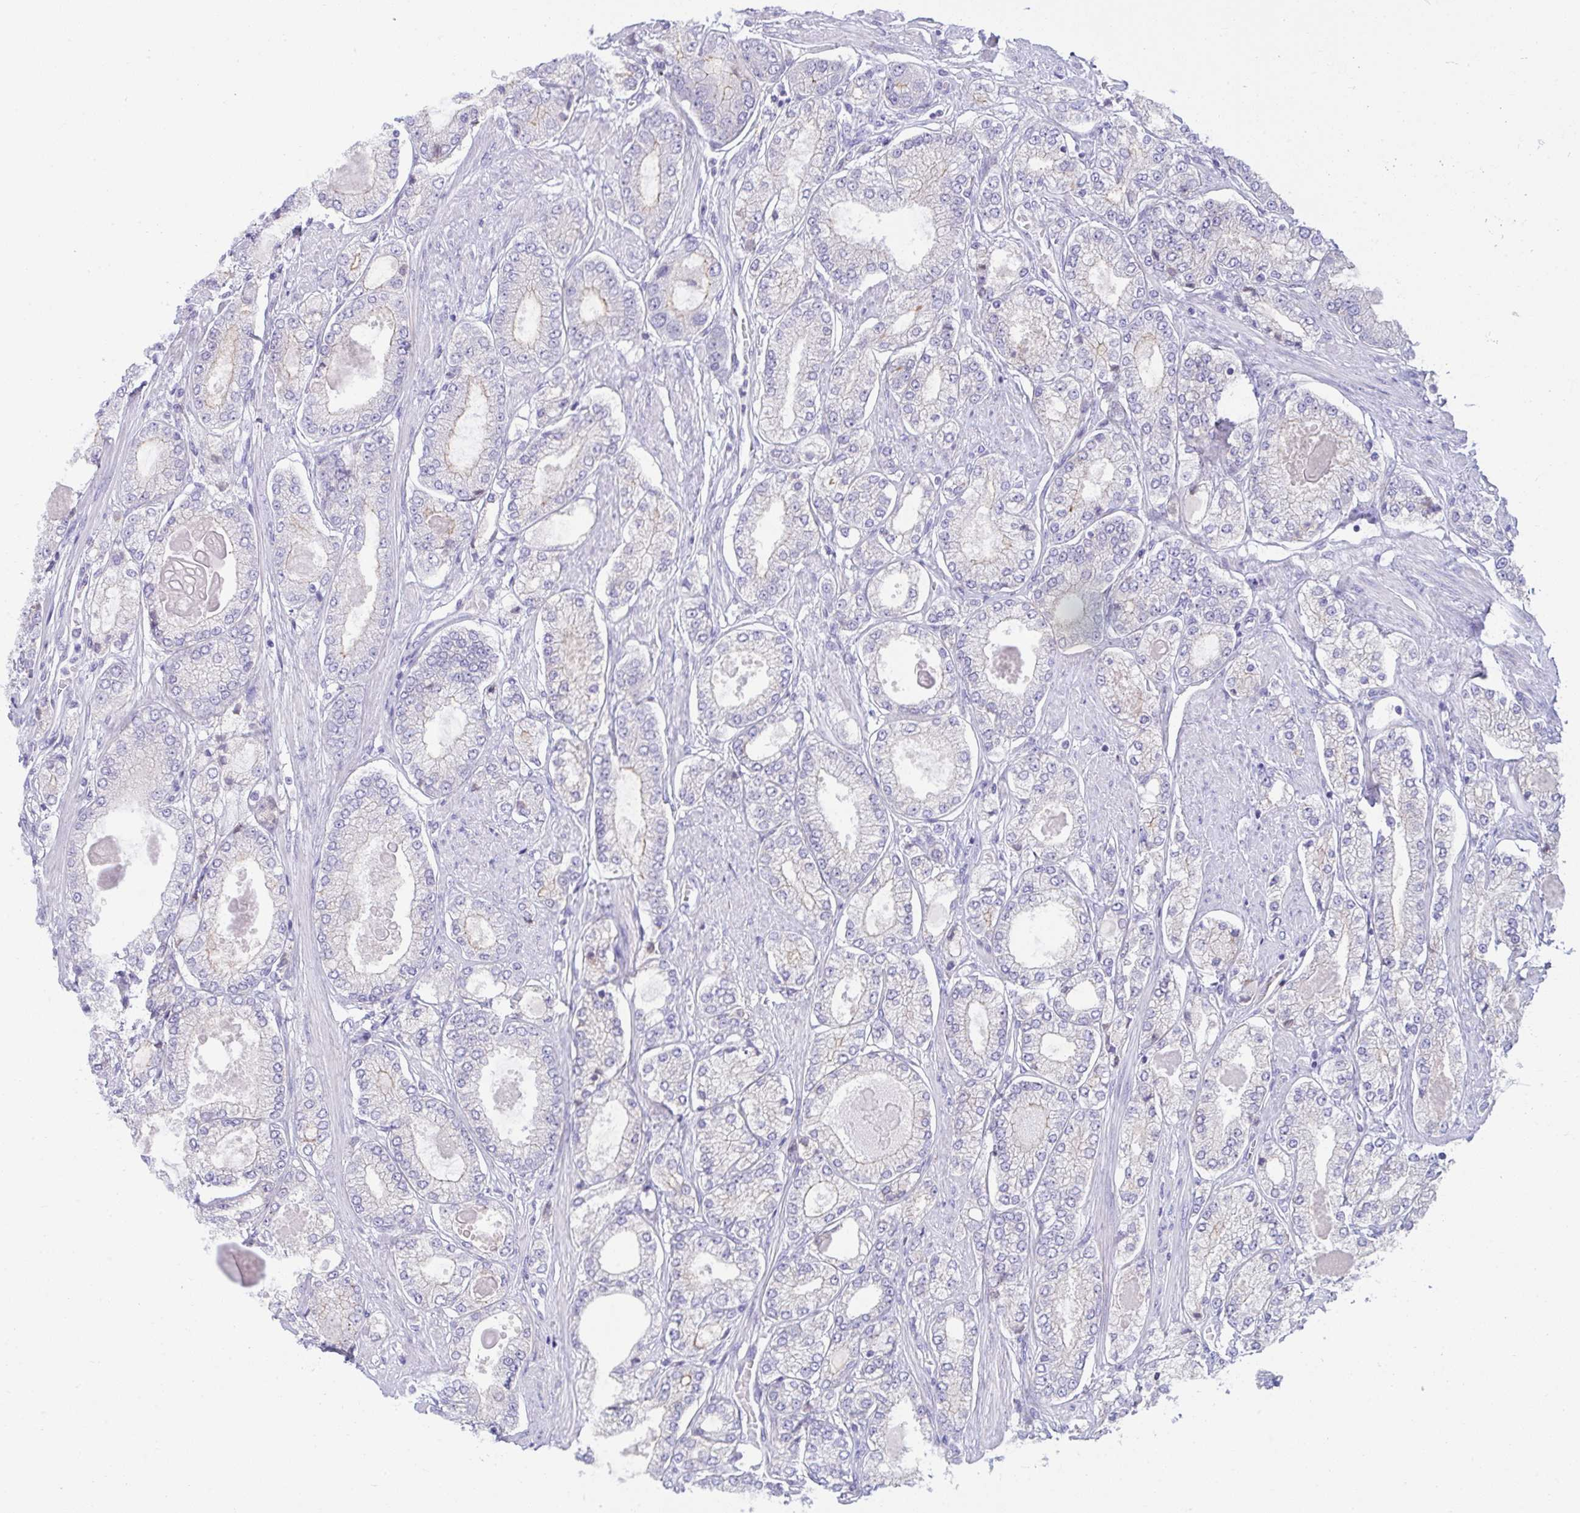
{"staining": {"intensity": "negative", "quantity": "none", "location": "none"}, "tissue": "prostate cancer", "cell_type": "Tumor cells", "image_type": "cancer", "snomed": [{"axis": "morphology", "description": "Adenocarcinoma, High grade"}, {"axis": "topography", "description": "Prostate"}], "caption": "The histopathology image shows no staining of tumor cells in prostate high-grade adenocarcinoma.", "gene": "RGPD5", "patient": {"sex": "male", "age": 68}}